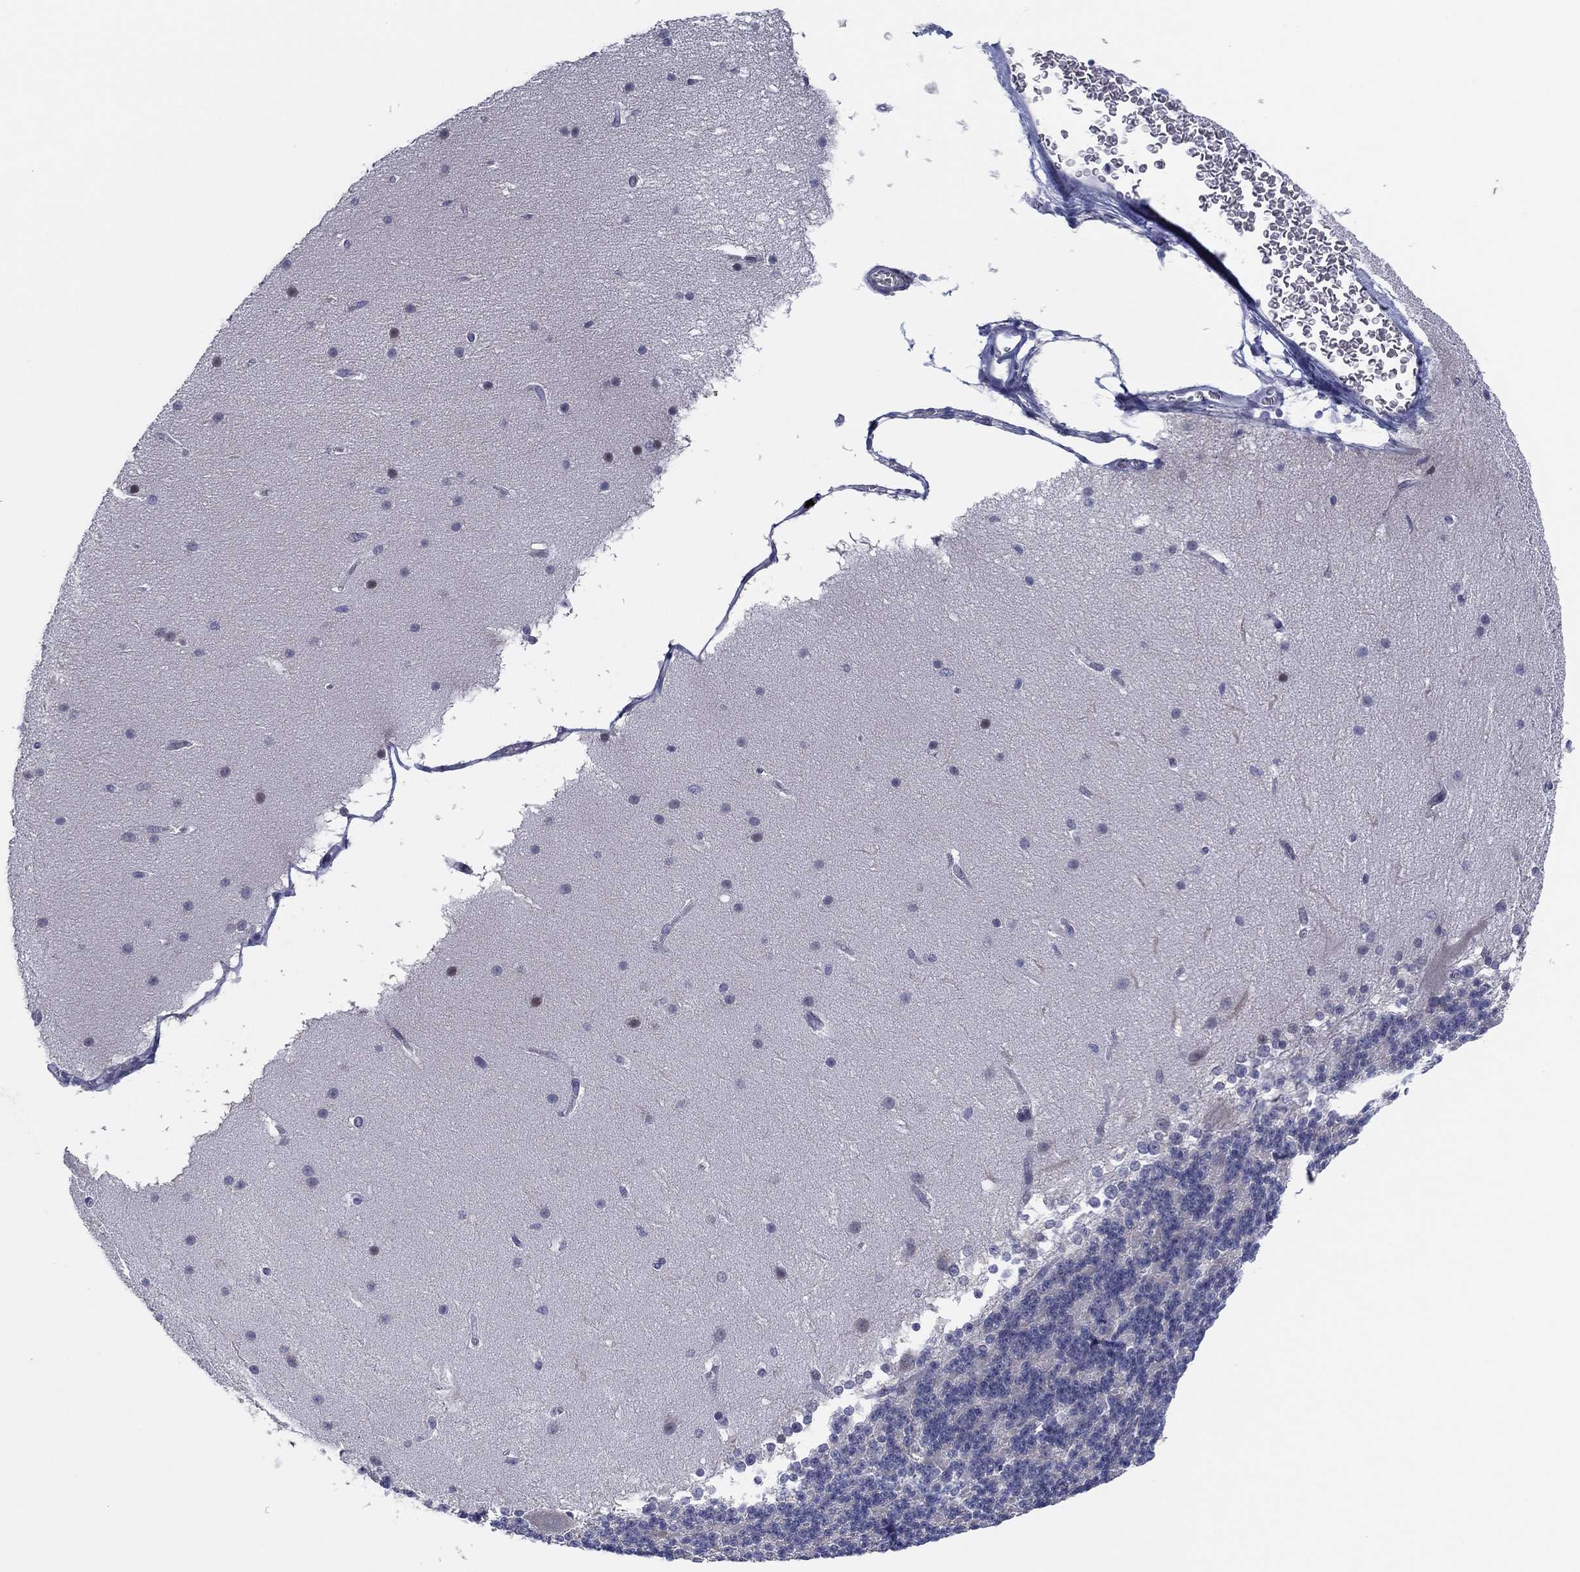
{"staining": {"intensity": "negative", "quantity": "none", "location": "none"}, "tissue": "cerebellum", "cell_type": "Cells in granular layer", "image_type": "normal", "snomed": [{"axis": "morphology", "description": "Normal tissue, NOS"}, {"axis": "topography", "description": "Cerebellum"}], "caption": "IHC of unremarkable cerebellum shows no staining in cells in granular layer.", "gene": "HEATR4", "patient": {"sex": "female", "age": 19}}